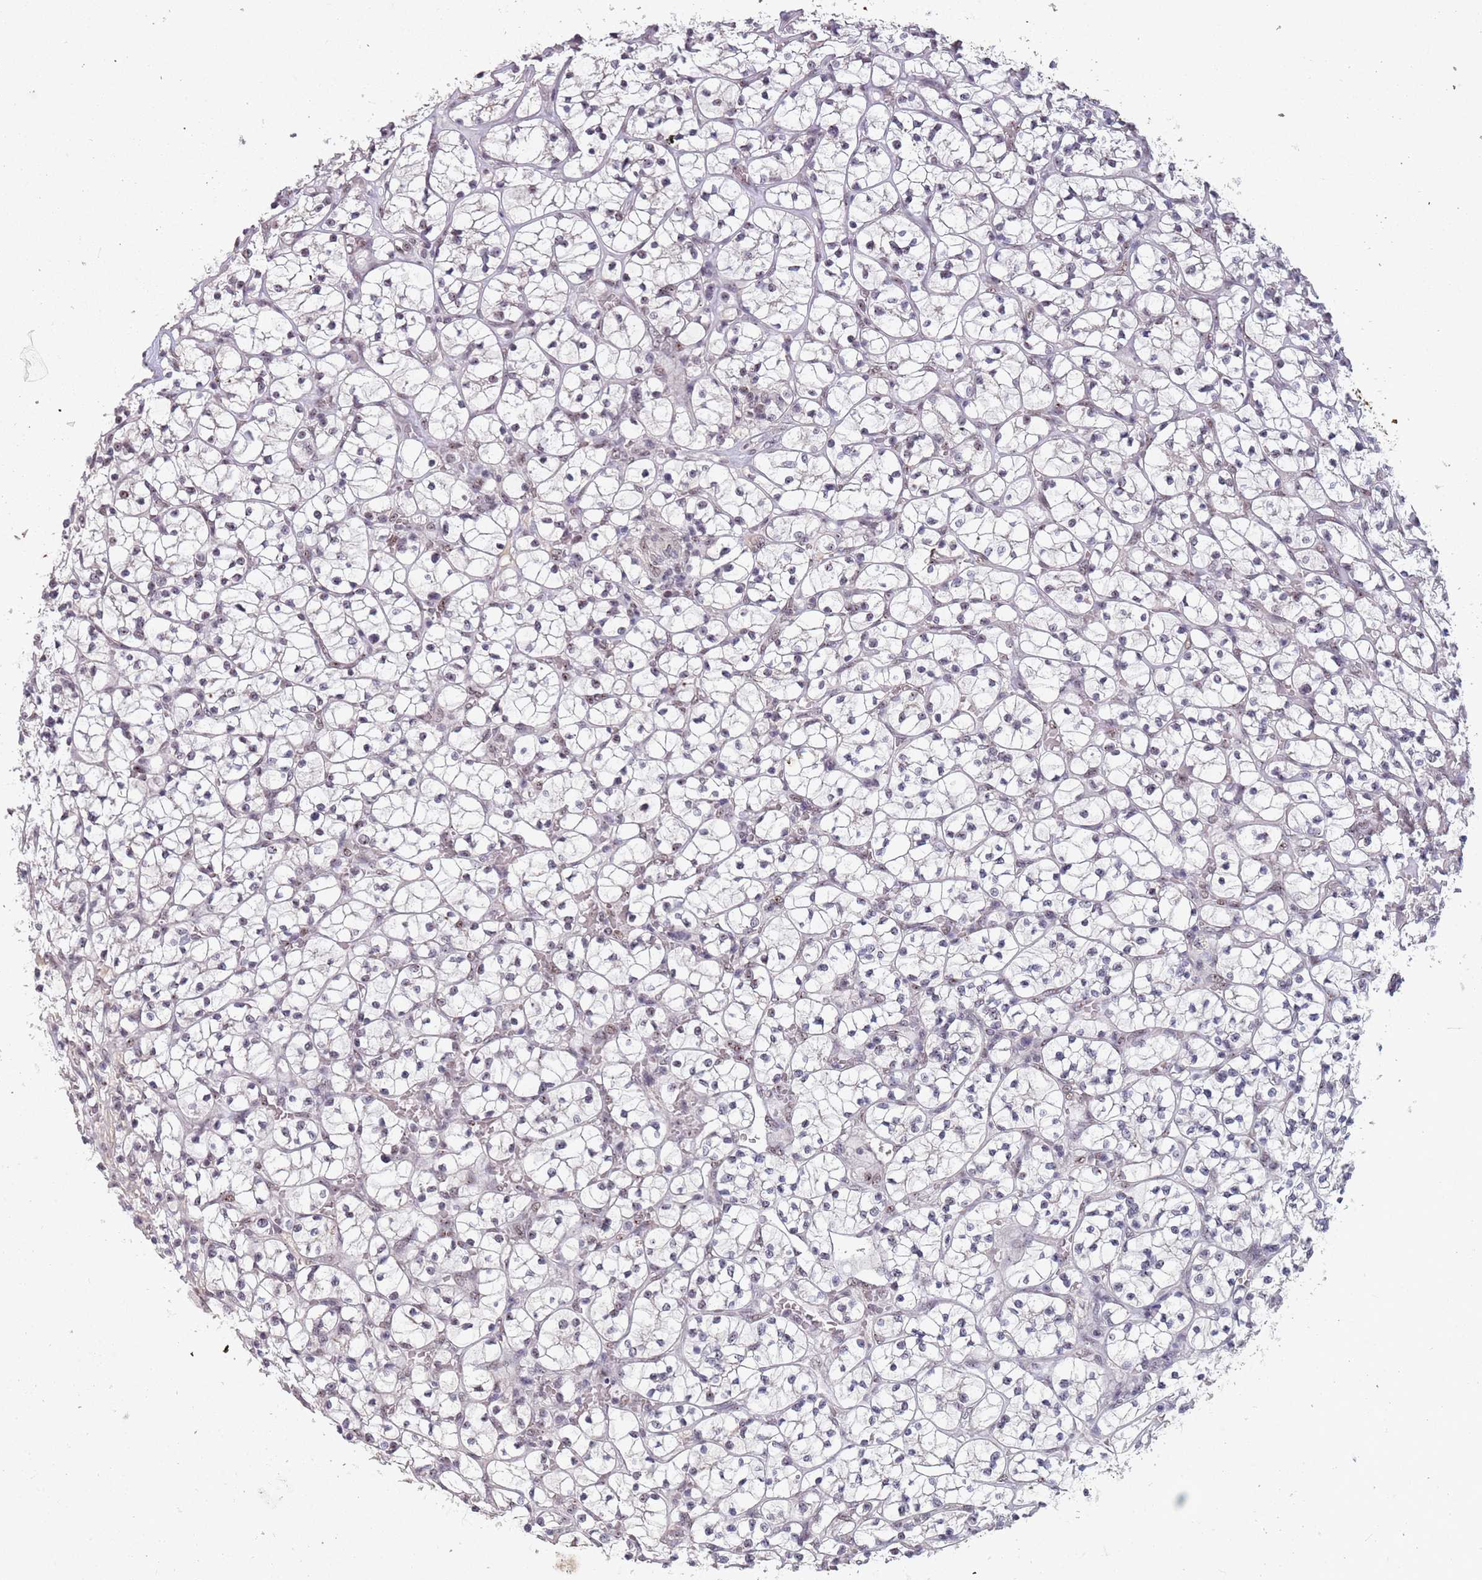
{"staining": {"intensity": "negative", "quantity": "none", "location": "none"}, "tissue": "renal cancer", "cell_type": "Tumor cells", "image_type": "cancer", "snomed": [{"axis": "morphology", "description": "Adenocarcinoma, NOS"}, {"axis": "topography", "description": "Kidney"}], "caption": "Human adenocarcinoma (renal) stained for a protein using IHC demonstrates no staining in tumor cells.", "gene": "CIZ1", "patient": {"sex": "female", "age": 64}}